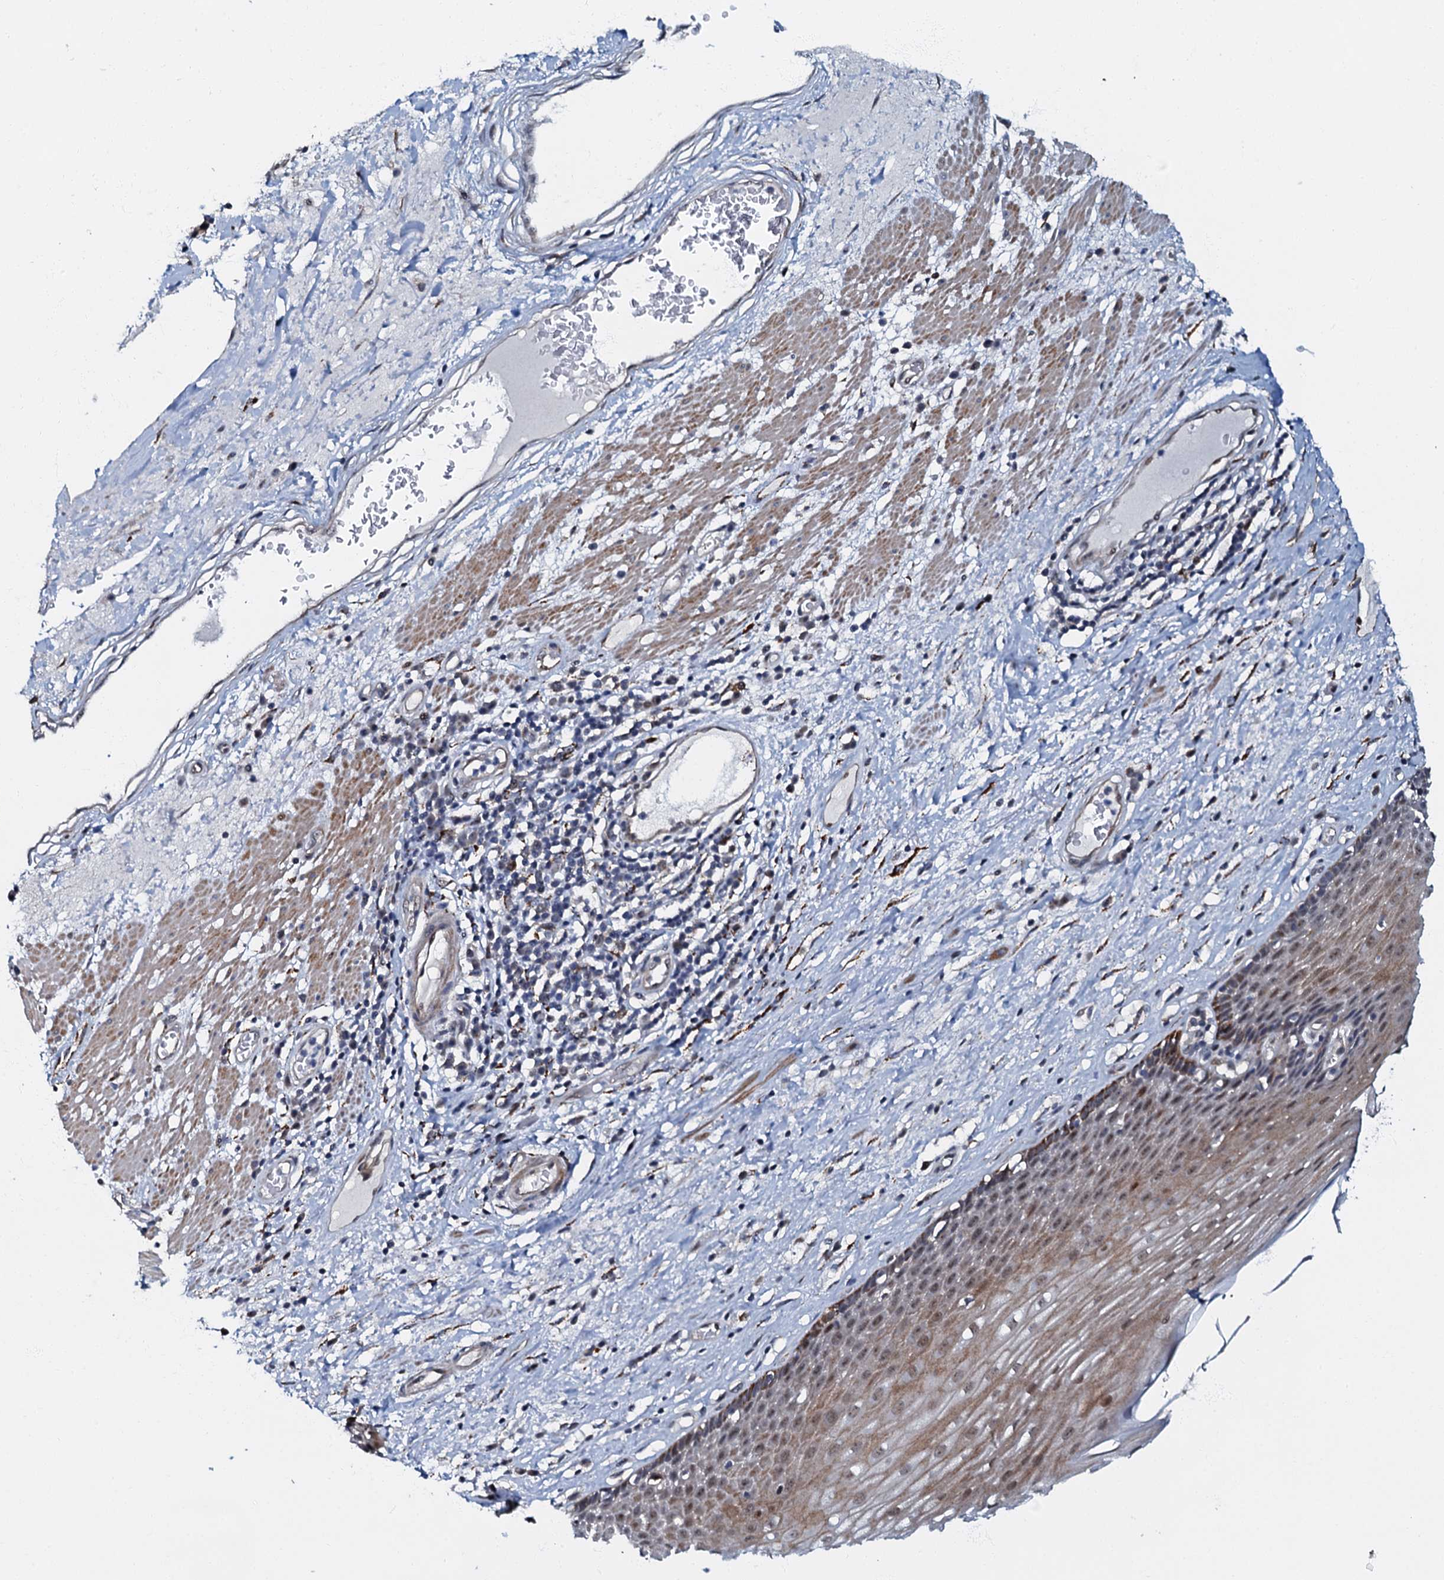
{"staining": {"intensity": "moderate", "quantity": "25%-75%", "location": "cytoplasmic/membranous,nuclear"}, "tissue": "esophagus", "cell_type": "Squamous epithelial cells", "image_type": "normal", "snomed": [{"axis": "morphology", "description": "Normal tissue, NOS"}, {"axis": "topography", "description": "Esophagus"}], "caption": "Immunohistochemistry staining of benign esophagus, which reveals medium levels of moderate cytoplasmic/membranous,nuclear expression in approximately 25%-75% of squamous epithelial cells indicating moderate cytoplasmic/membranous,nuclear protein positivity. The staining was performed using DAB (brown) for protein detection and nuclei were counterstained in hematoxylin (blue).", "gene": "OLAH", "patient": {"sex": "male", "age": 62}}